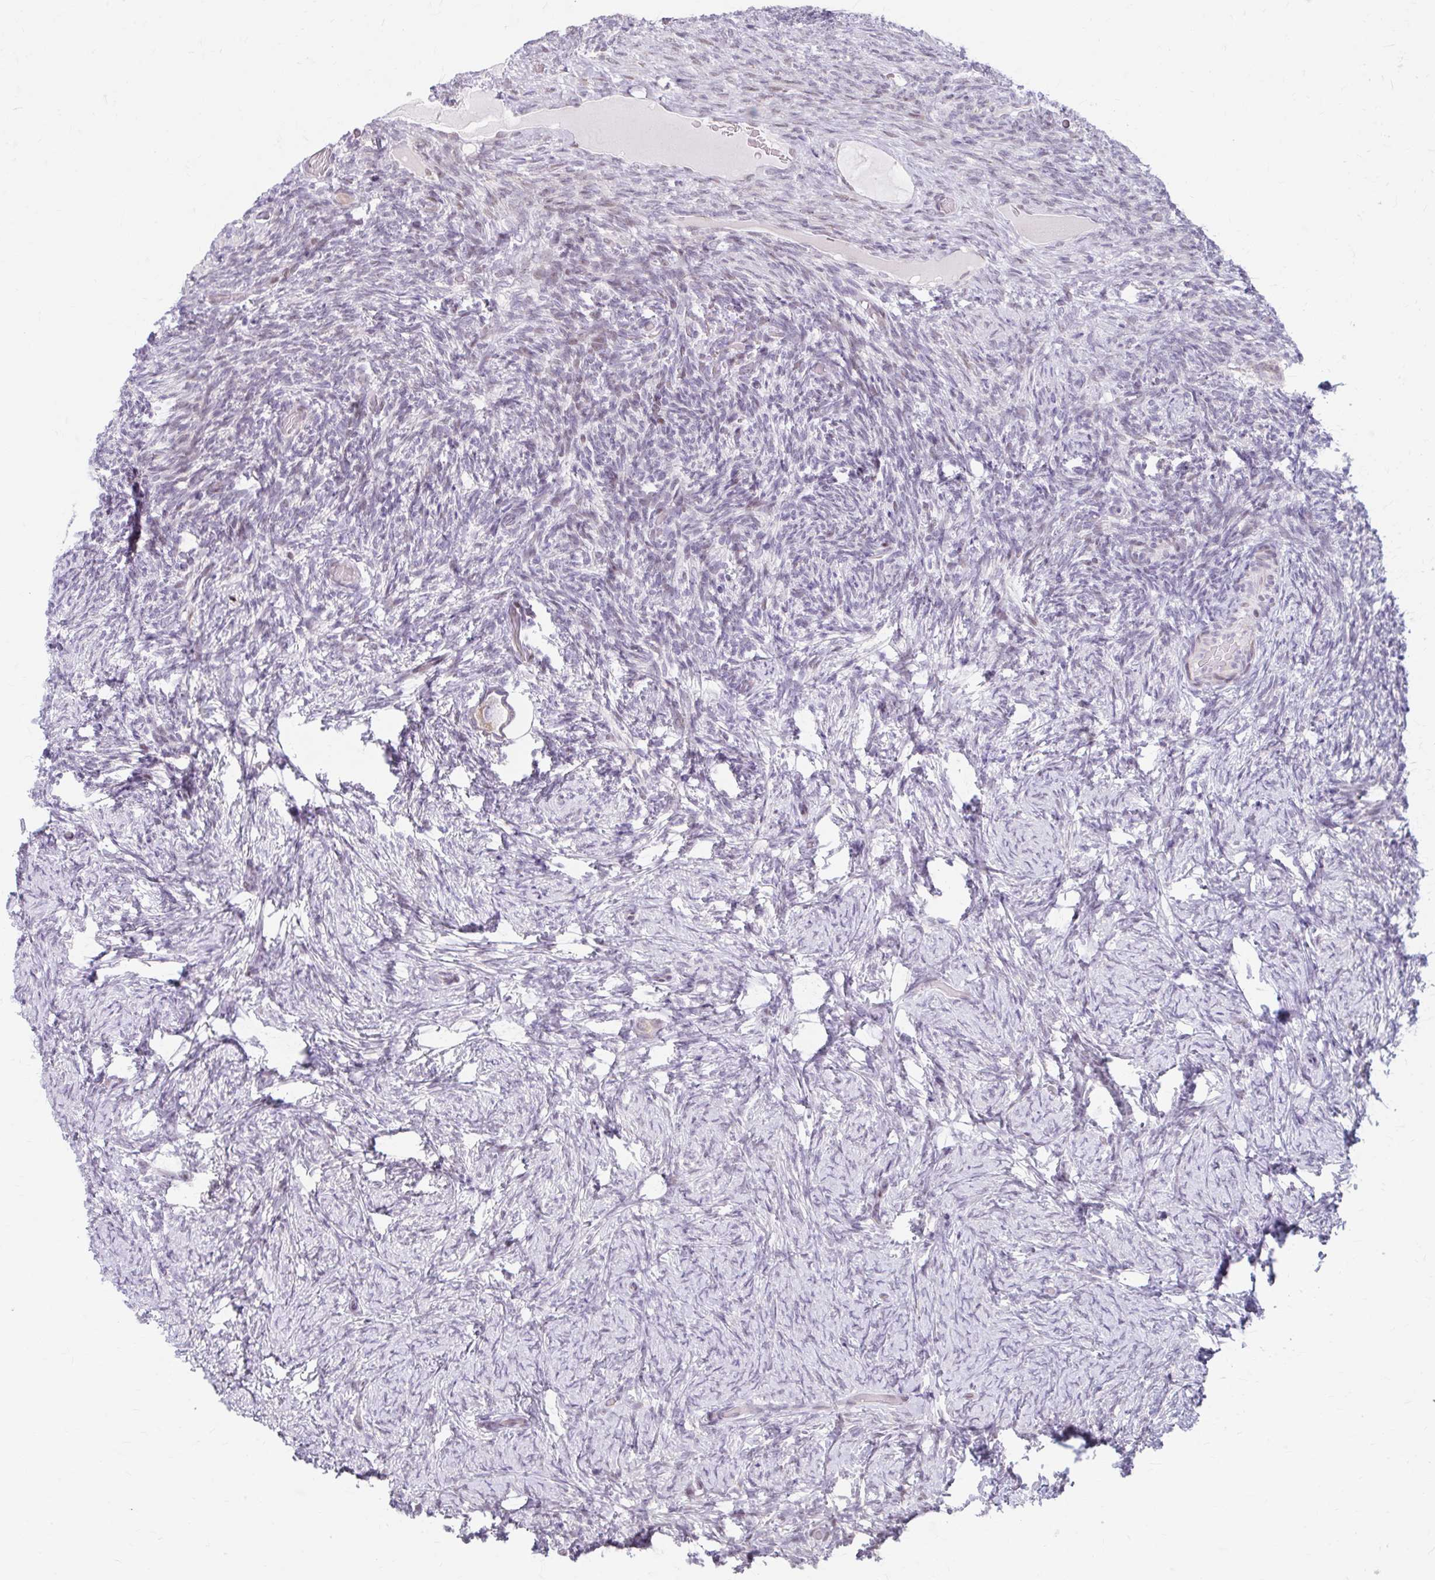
{"staining": {"intensity": "weak", "quantity": "25%-75%", "location": "cytoplasmic/membranous"}, "tissue": "ovary", "cell_type": "Follicle cells", "image_type": "normal", "snomed": [{"axis": "morphology", "description": "Normal tissue, NOS"}, {"axis": "topography", "description": "Ovary"}], "caption": "The micrograph displays immunohistochemical staining of unremarkable ovary. There is weak cytoplasmic/membranous positivity is seen in approximately 25%-75% of follicle cells.", "gene": "BEAN1", "patient": {"sex": "female", "age": 34}}